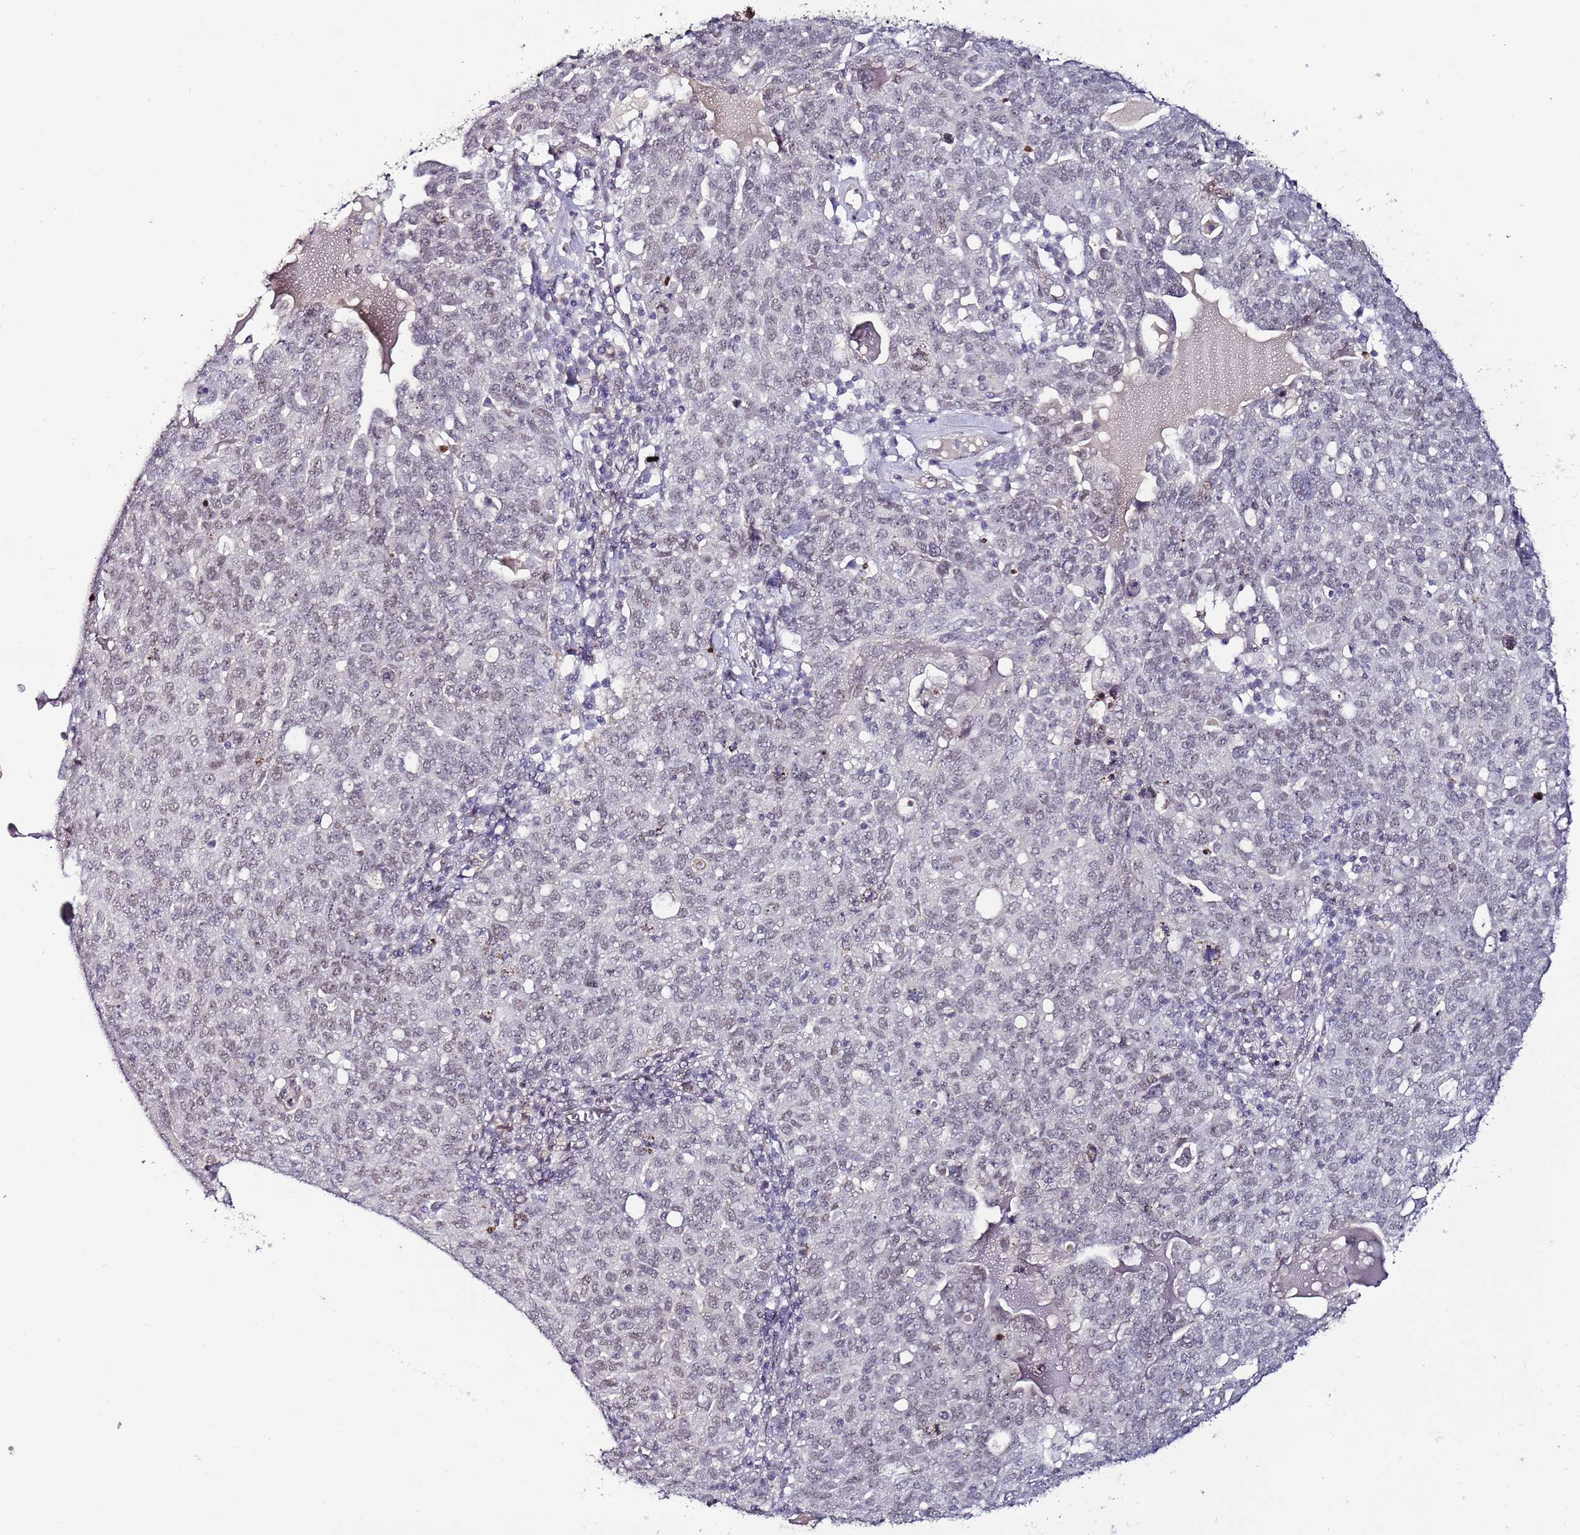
{"staining": {"intensity": "weak", "quantity": "<25%", "location": "nuclear"}, "tissue": "ovarian cancer", "cell_type": "Tumor cells", "image_type": "cancer", "snomed": [{"axis": "morphology", "description": "Carcinoma, endometroid"}, {"axis": "topography", "description": "Ovary"}], "caption": "Histopathology image shows no protein staining in tumor cells of ovarian endometroid carcinoma tissue.", "gene": "PSMA7", "patient": {"sex": "female", "age": 62}}